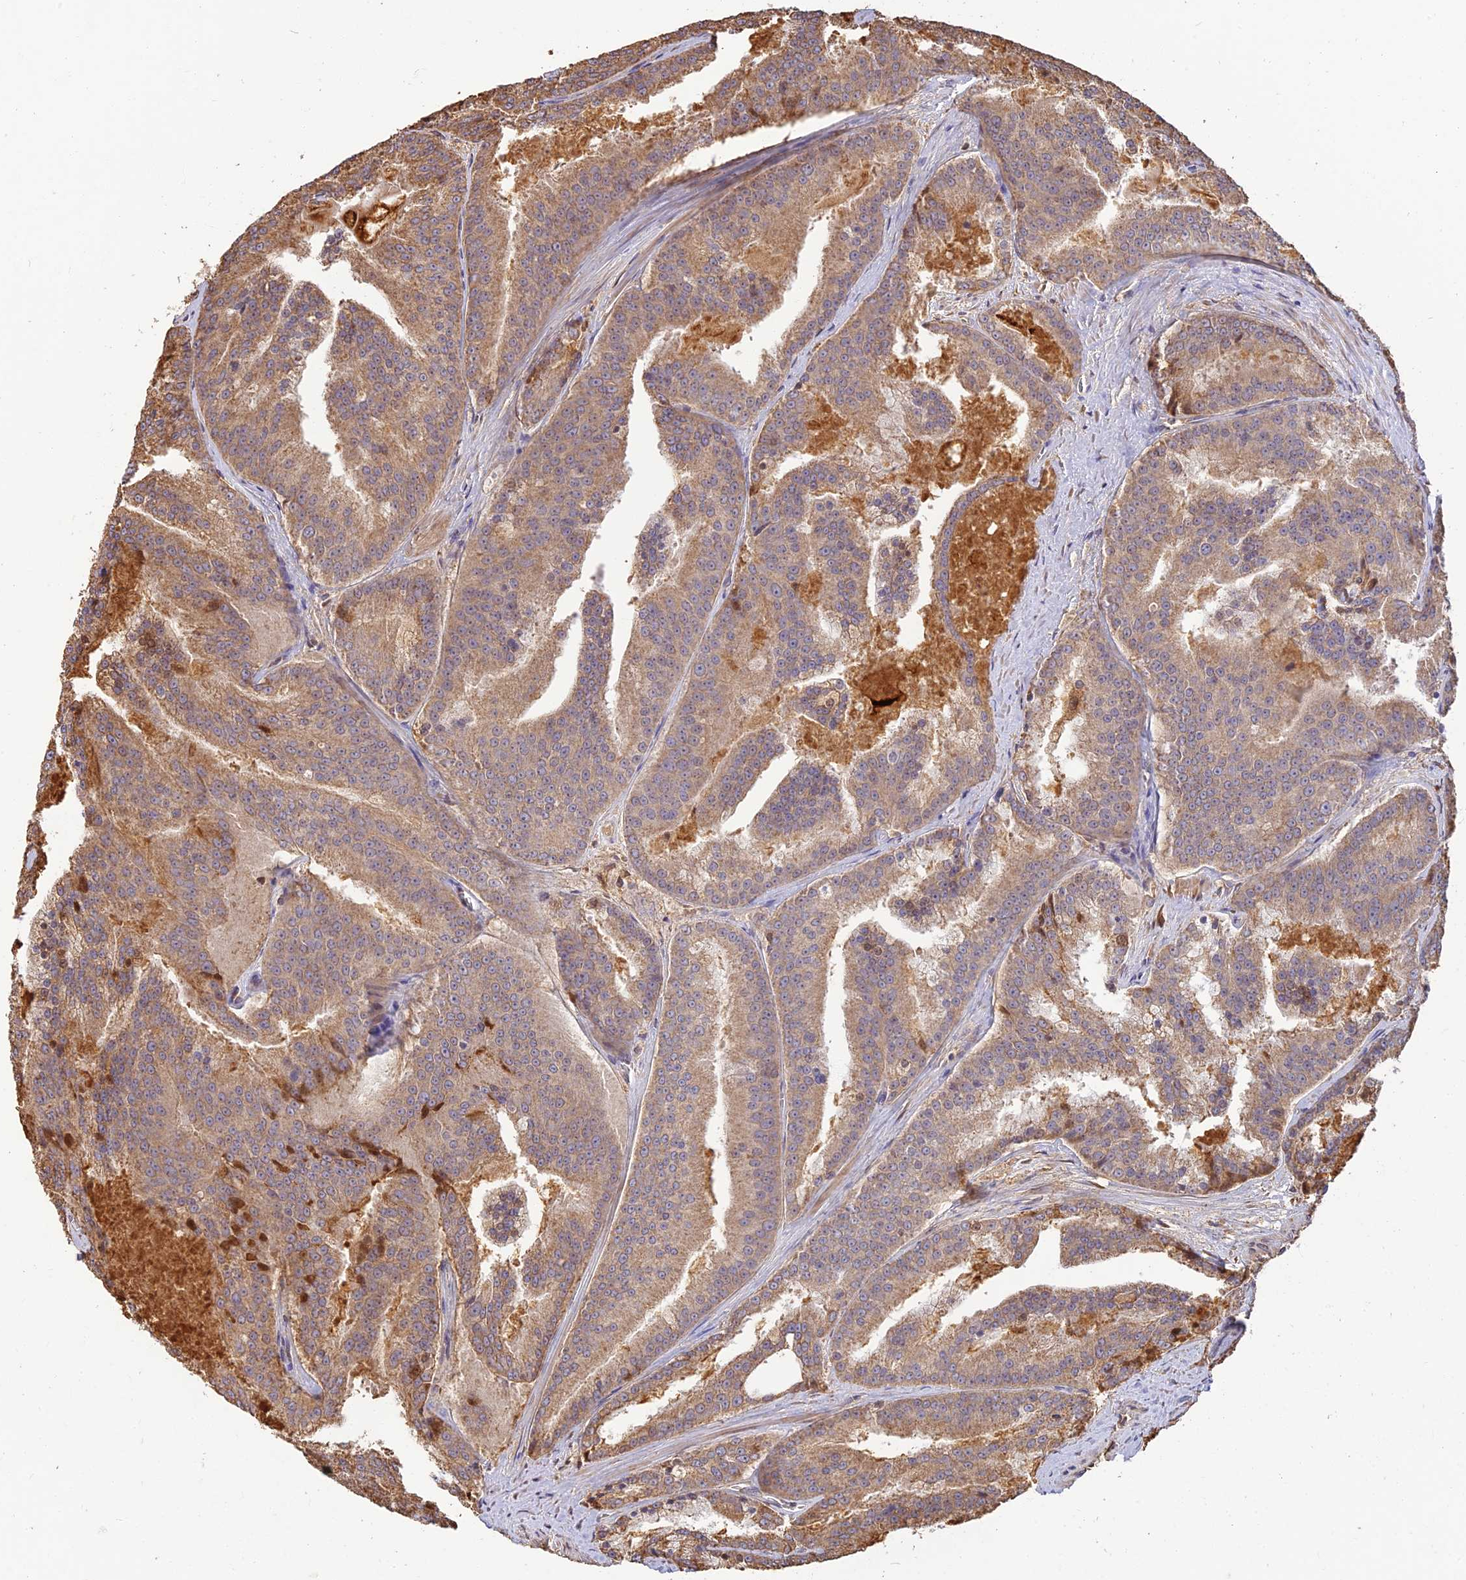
{"staining": {"intensity": "weak", "quantity": "25%-75%", "location": "cytoplasmic/membranous"}, "tissue": "prostate cancer", "cell_type": "Tumor cells", "image_type": "cancer", "snomed": [{"axis": "morphology", "description": "Adenocarcinoma, High grade"}, {"axis": "topography", "description": "Prostate"}], "caption": "There is low levels of weak cytoplasmic/membranous staining in tumor cells of prostate cancer, as demonstrated by immunohistochemical staining (brown color).", "gene": "CORO1C", "patient": {"sex": "male", "age": 61}}